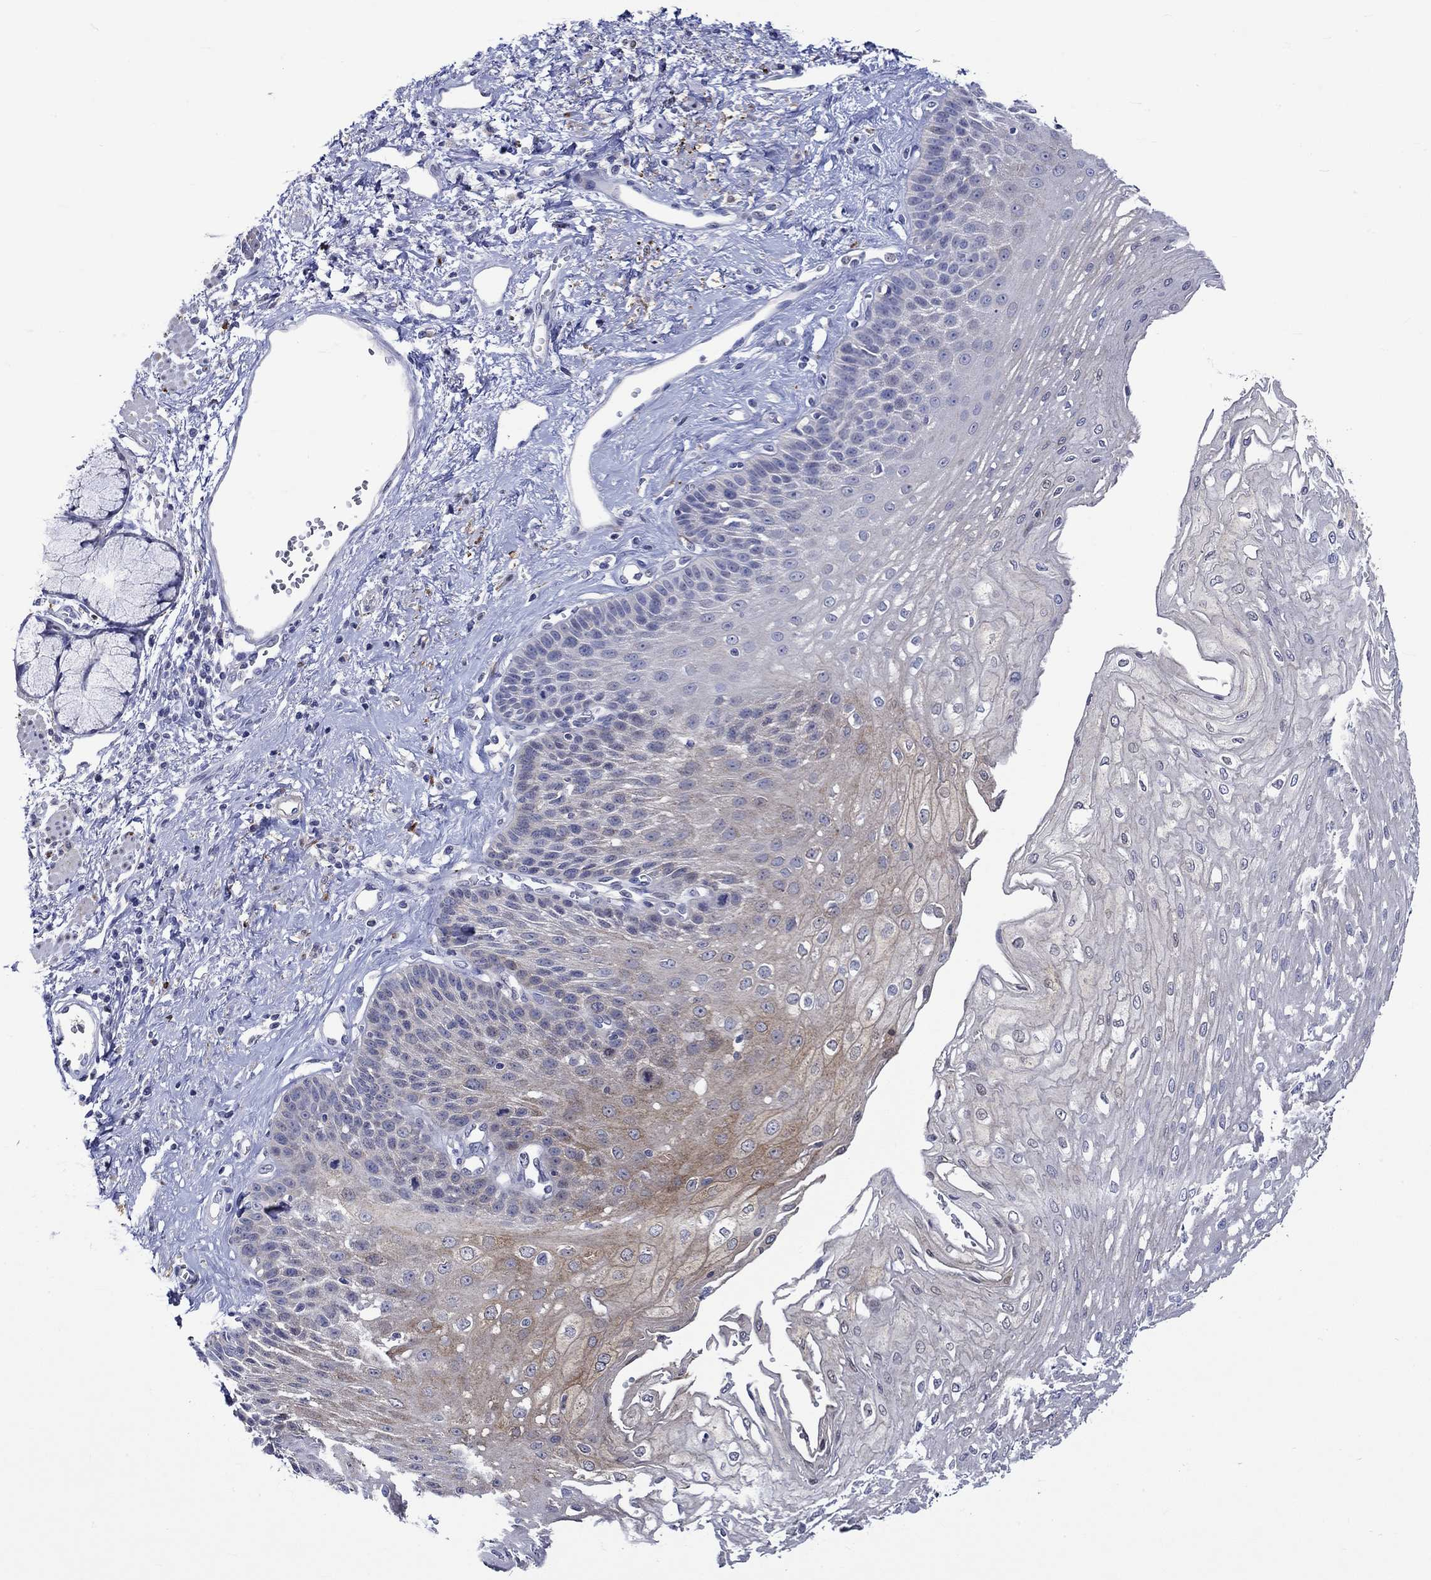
{"staining": {"intensity": "moderate", "quantity": "<25%", "location": "cytoplasmic/membranous"}, "tissue": "esophagus", "cell_type": "Squamous epithelial cells", "image_type": "normal", "snomed": [{"axis": "morphology", "description": "Normal tissue, NOS"}, {"axis": "topography", "description": "Esophagus"}], "caption": "Protein staining of normal esophagus shows moderate cytoplasmic/membranous positivity in about <25% of squamous epithelial cells.", "gene": "CRYAB", "patient": {"sex": "female", "age": 62}}